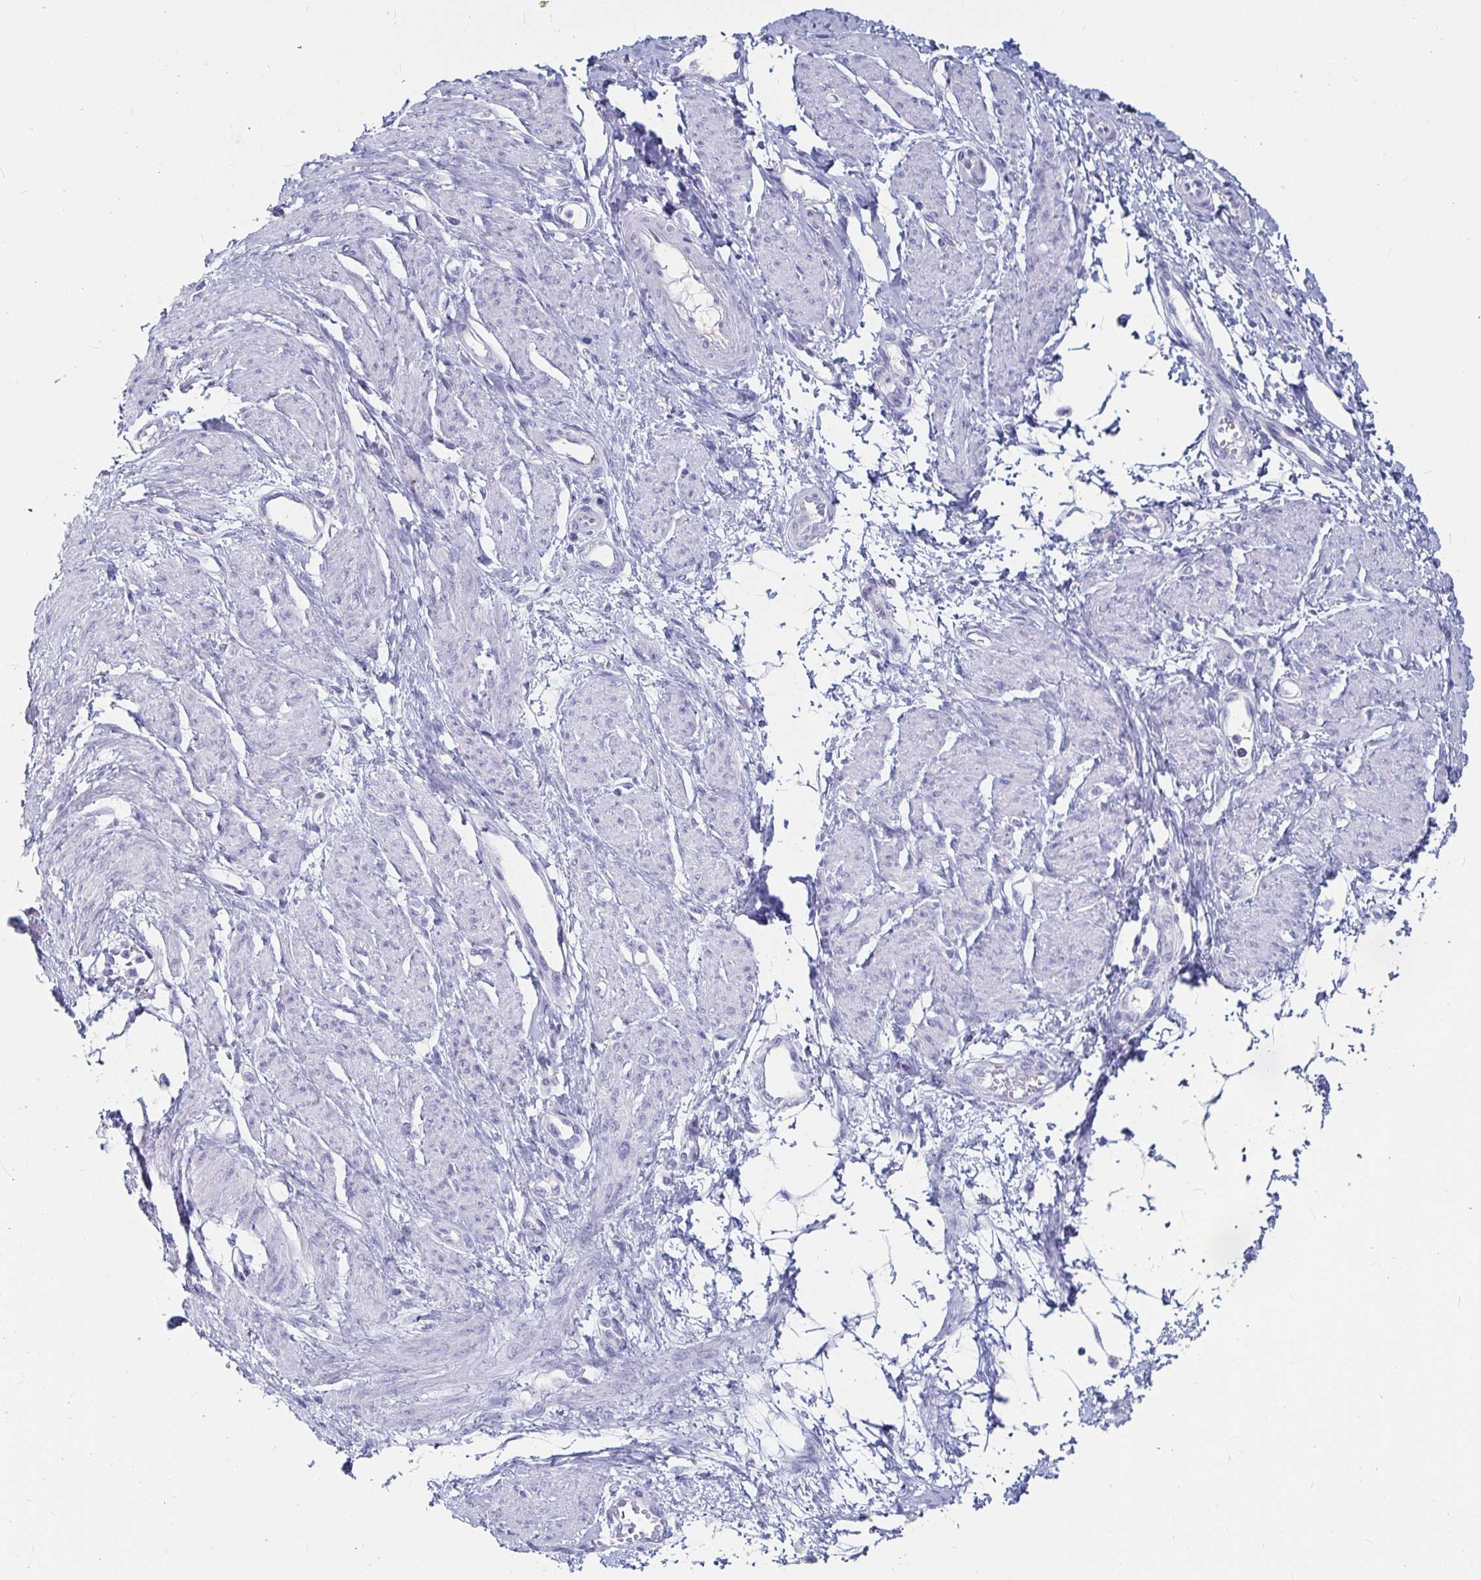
{"staining": {"intensity": "negative", "quantity": "none", "location": "none"}, "tissue": "smooth muscle", "cell_type": "Smooth muscle cells", "image_type": "normal", "snomed": [{"axis": "morphology", "description": "Normal tissue, NOS"}, {"axis": "topography", "description": "Smooth muscle"}, {"axis": "topography", "description": "Uterus"}], "caption": "Smooth muscle cells are negative for protein expression in normal human smooth muscle.", "gene": "CA9", "patient": {"sex": "female", "age": 39}}